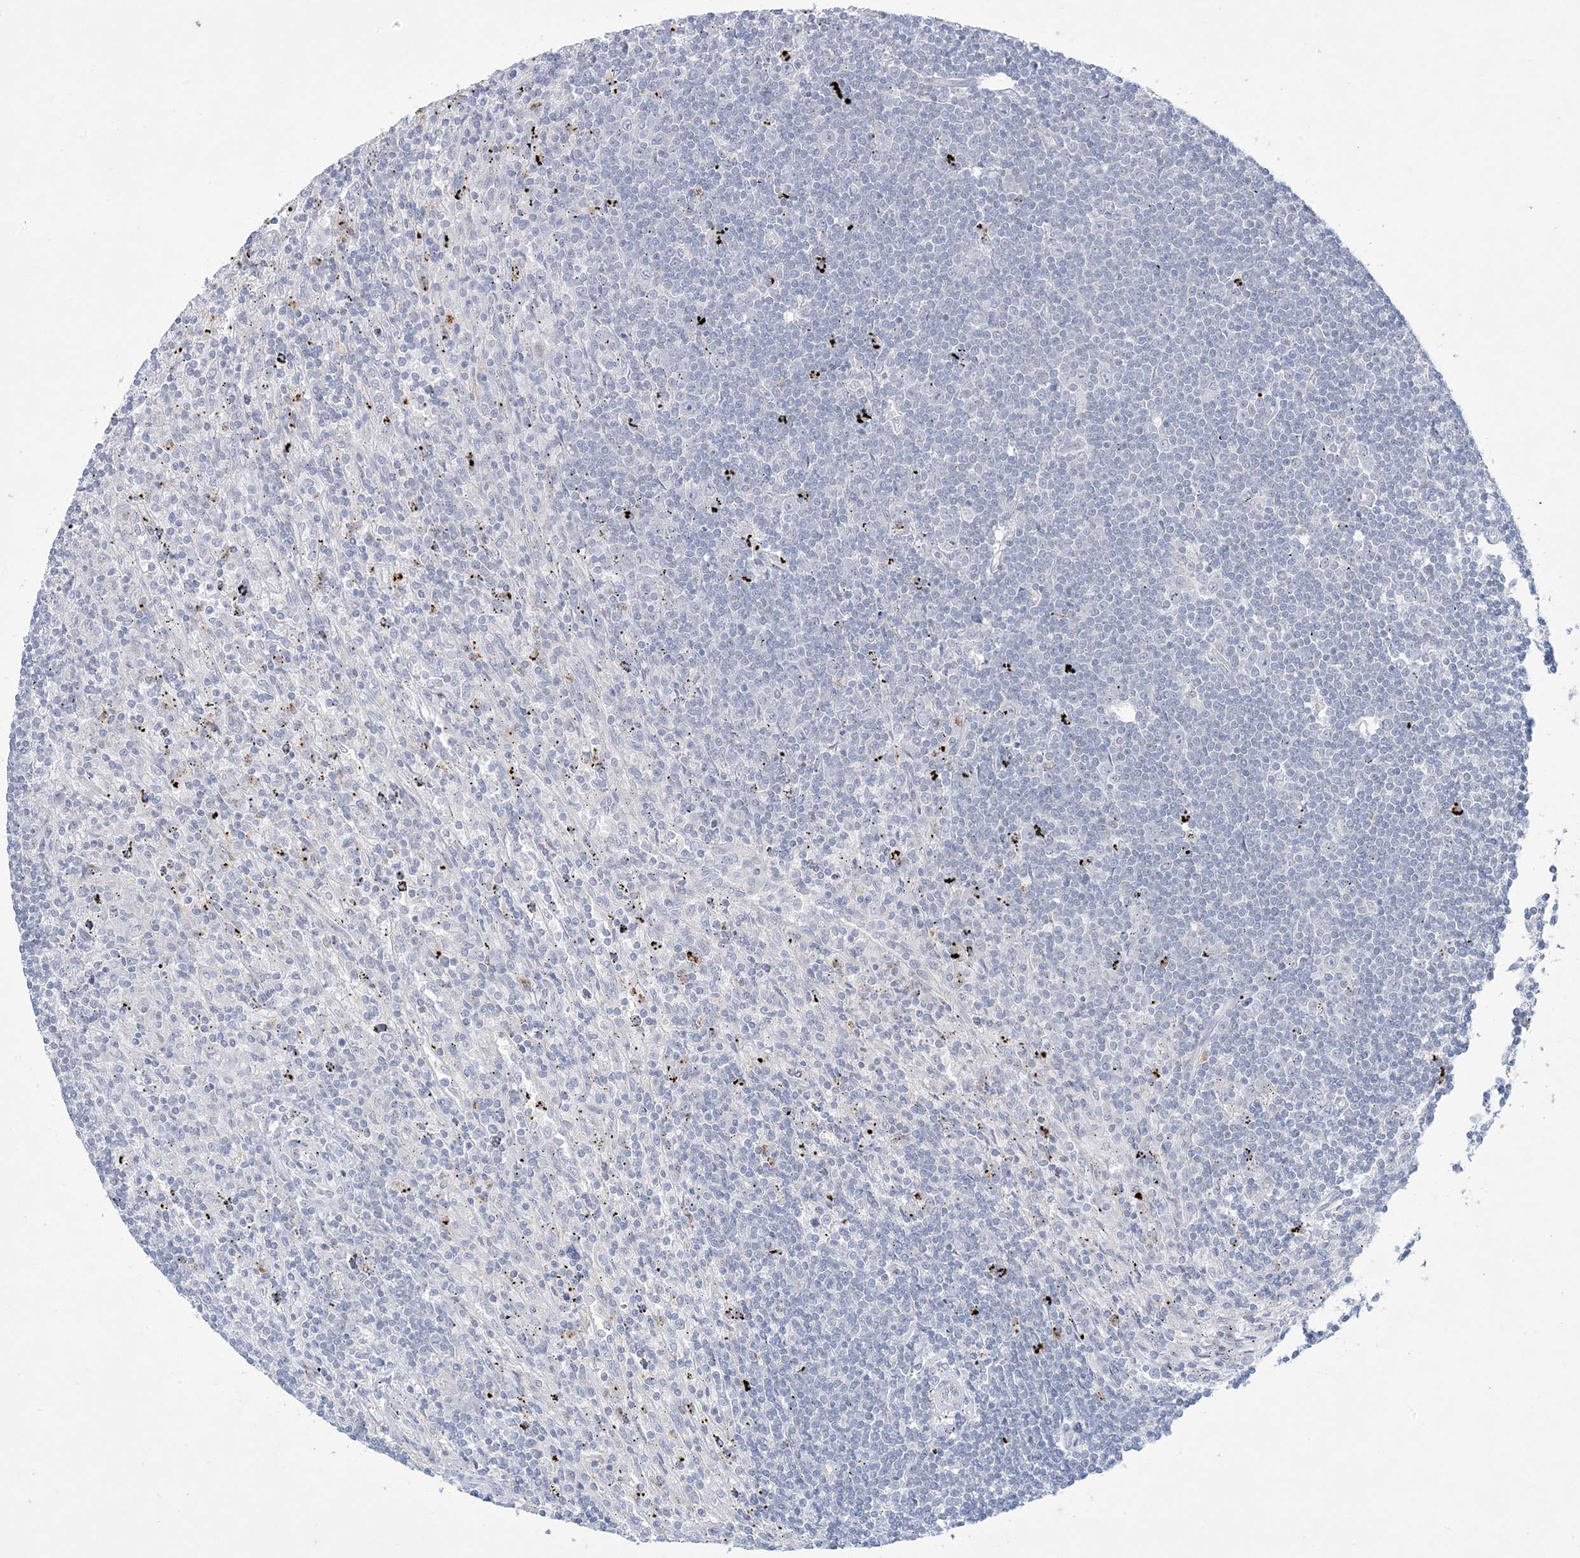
{"staining": {"intensity": "negative", "quantity": "none", "location": "none"}, "tissue": "lymphoma", "cell_type": "Tumor cells", "image_type": "cancer", "snomed": [{"axis": "morphology", "description": "Malignant lymphoma, non-Hodgkin's type, Low grade"}, {"axis": "topography", "description": "Spleen"}], "caption": "An immunohistochemistry (IHC) histopathology image of lymphoma is shown. There is no staining in tumor cells of lymphoma.", "gene": "KIF3A", "patient": {"sex": "male", "age": 76}}